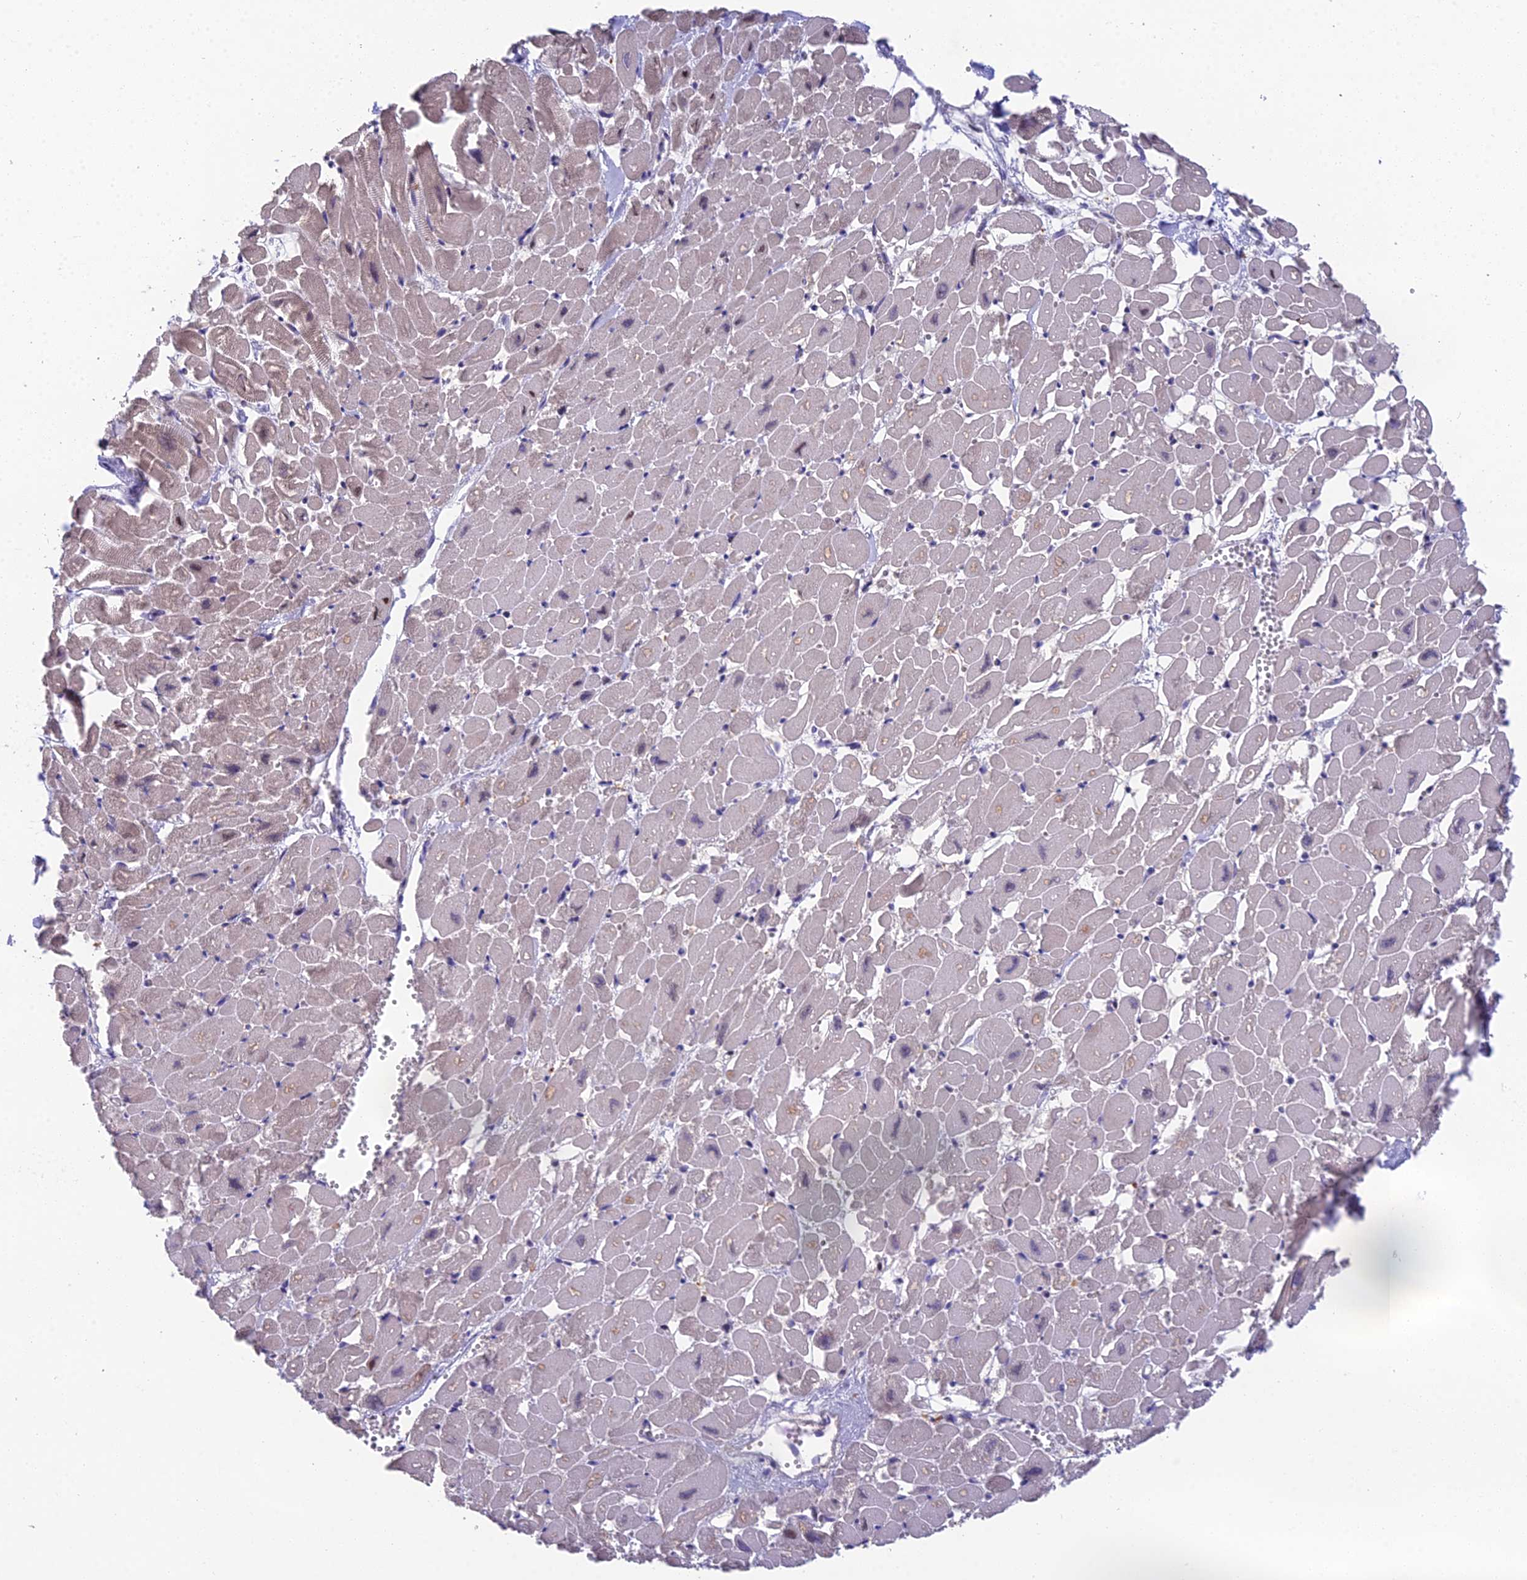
{"staining": {"intensity": "negative", "quantity": "none", "location": "none"}, "tissue": "heart muscle", "cell_type": "Cardiomyocytes", "image_type": "normal", "snomed": [{"axis": "morphology", "description": "Normal tissue, NOS"}, {"axis": "topography", "description": "Heart"}], "caption": "Immunohistochemistry of normal human heart muscle displays no expression in cardiomyocytes.", "gene": "PUS10", "patient": {"sex": "male", "age": 54}}